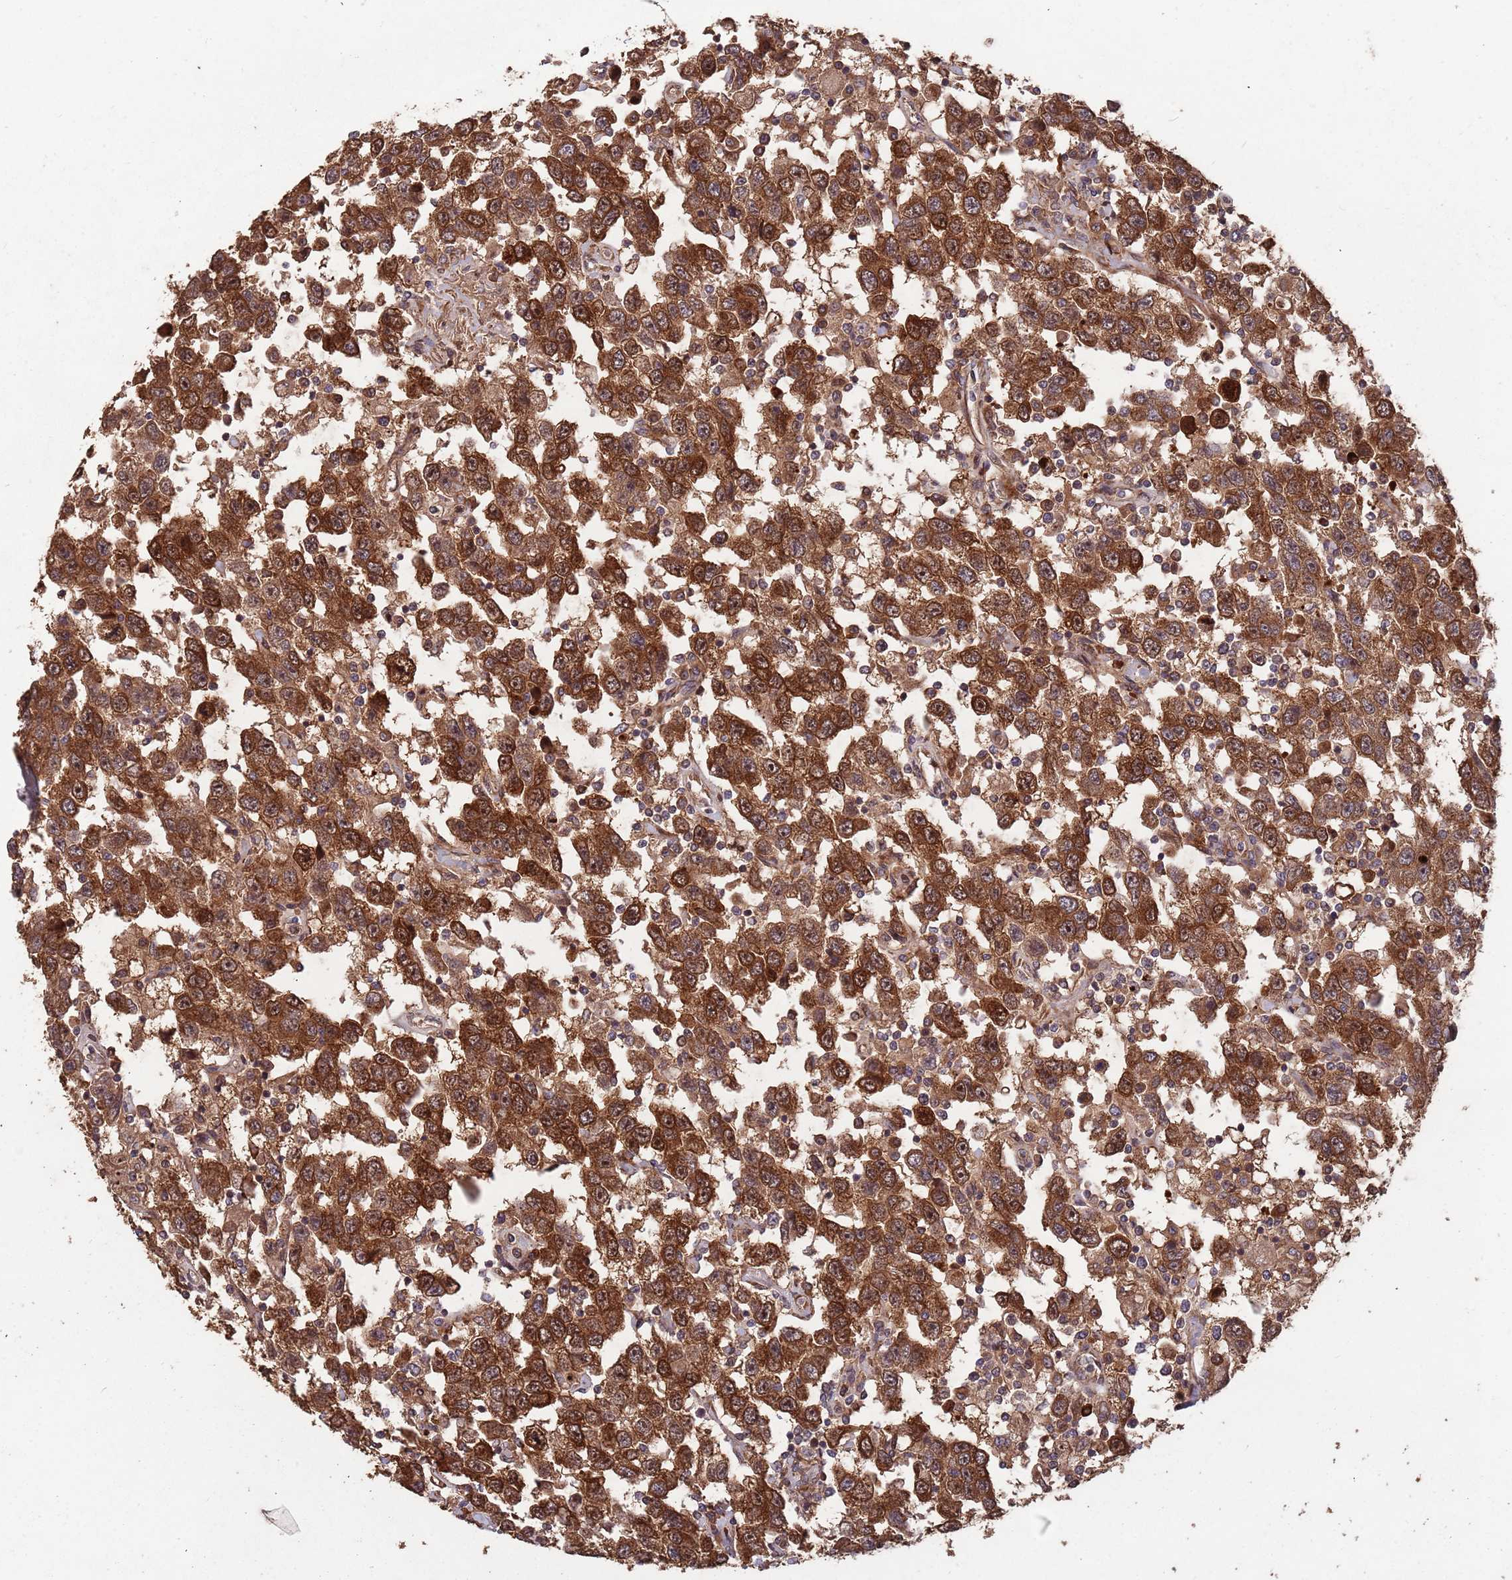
{"staining": {"intensity": "strong", "quantity": ">75%", "location": "cytoplasmic/membranous,nuclear"}, "tissue": "testis cancer", "cell_type": "Tumor cells", "image_type": "cancer", "snomed": [{"axis": "morphology", "description": "Seminoma, NOS"}, {"axis": "topography", "description": "Testis"}], "caption": "Immunohistochemistry histopathology image of testis cancer stained for a protein (brown), which exhibits high levels of strong cytoplasmic/membranous and nuclear expression in about >75% of tumor cells.", "gene": "ZNF428", "patient": {"sex": "male", "age": 41}}